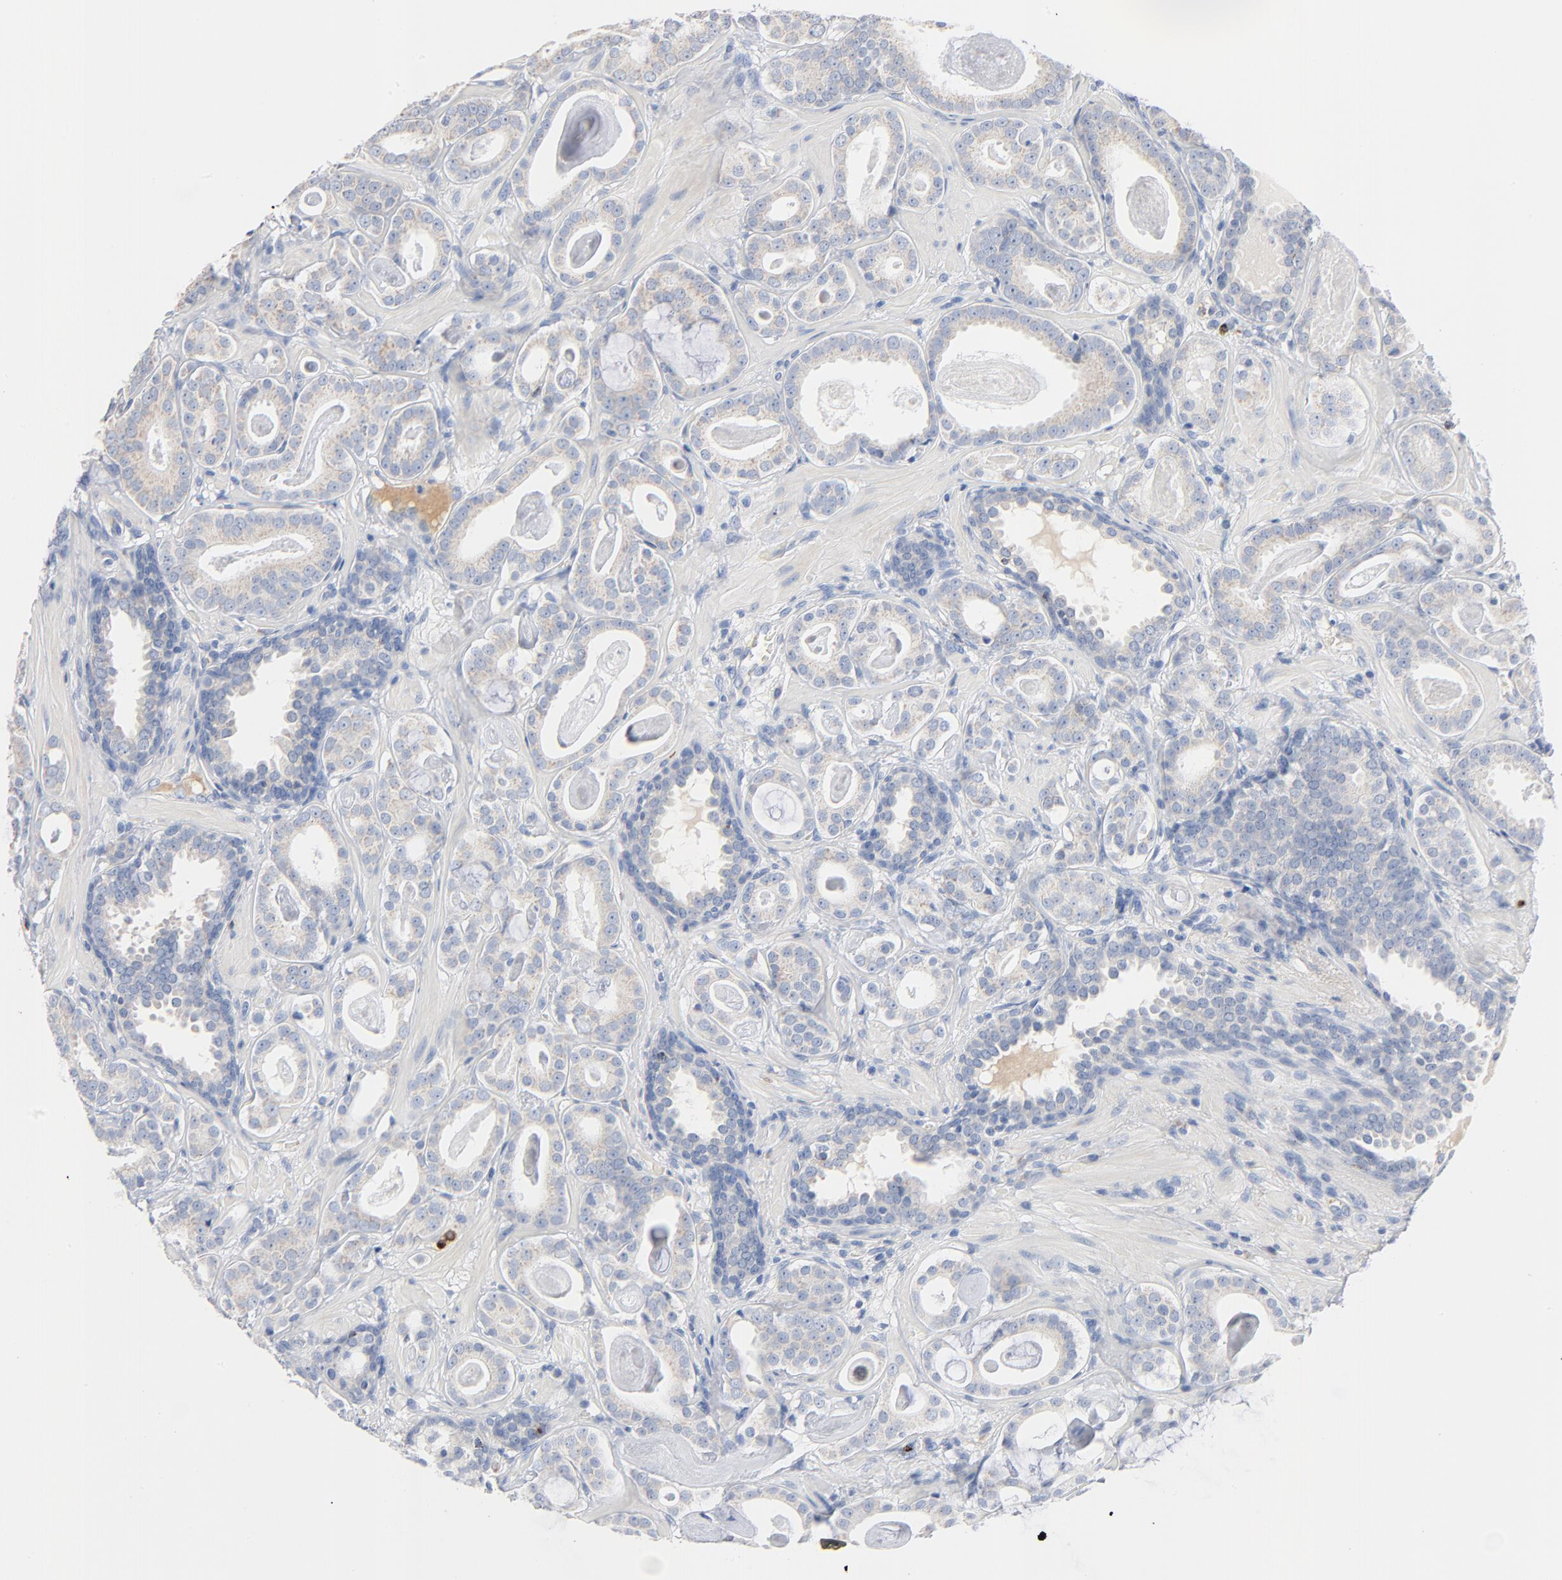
{"staining": {"intensity": "negative", "quantity": "none", "location": "none"}, "tissue": "prostate cancer", "cell_type": "Tumor cells", "image_type": "cancer", "snomed": [{"axis": "morphology", "description": "Adenocarcinoma, Low grade"}, {"axis": "topography", "description": "Prostate"}], "caption": "Tumor cells are negative for brown protein staining in prostate low-grade adenocarcinoma.", "gene": "GZMB", "patient": {"sex": "male", "age": 57}}